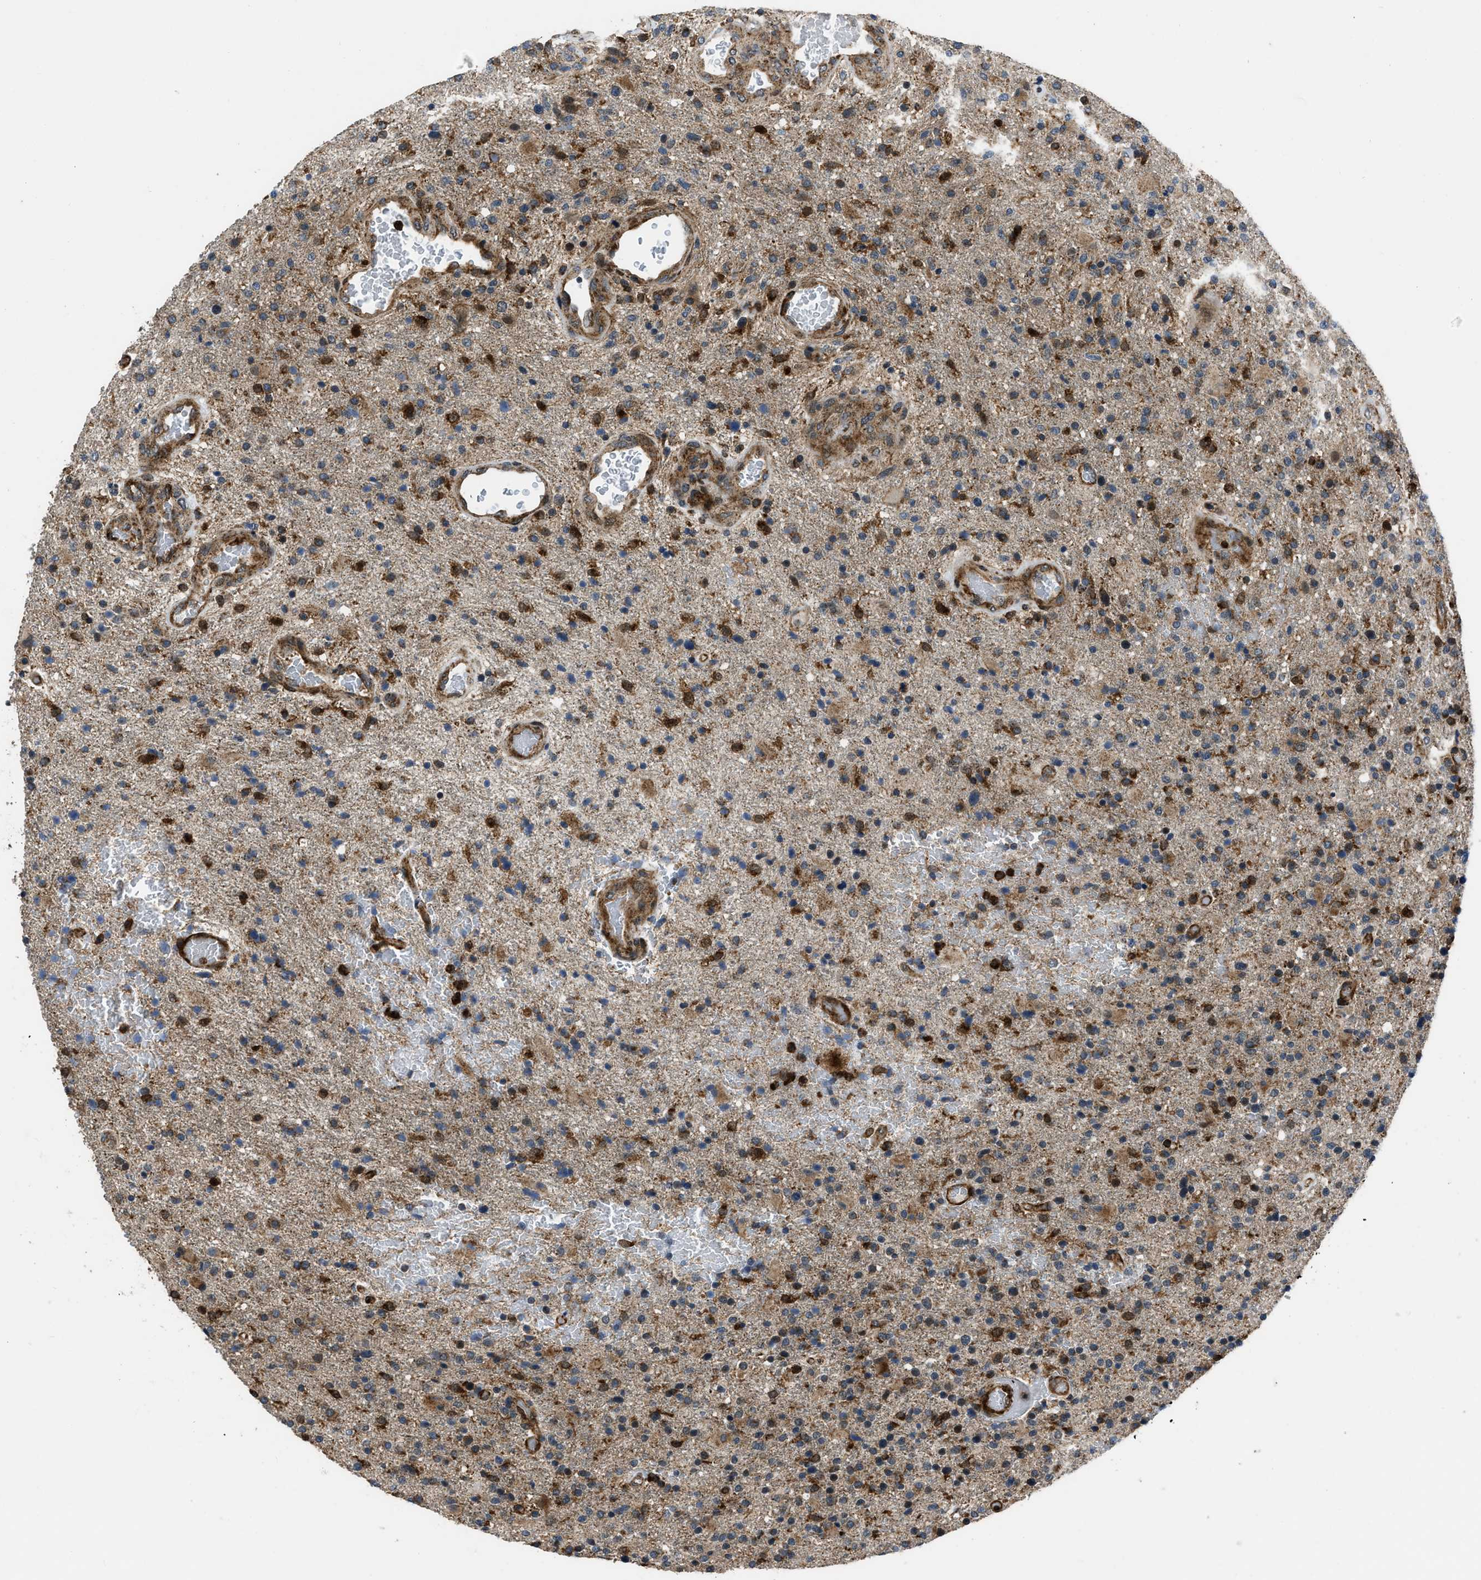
{"staining": {"intensity": "moderate", "quantity": ">75%", "location": "cytoplasmic/membranous"}, "tissue": "glioma", "cell_type": "Tumor cells", "image_type": "cancer", "snomed": [{"axis": "morphology", "description": "Glioma, malignant, High grade"}, {"axis": "topography", "description": "Brain"}], "caption": "Human glioma stained with a brown dye reveals moderate cytoplasmic/membranous positive expression in about >75% of tumor cells.", "gene": "GSDME", "patient": {"sex": "male", "age": 72}}